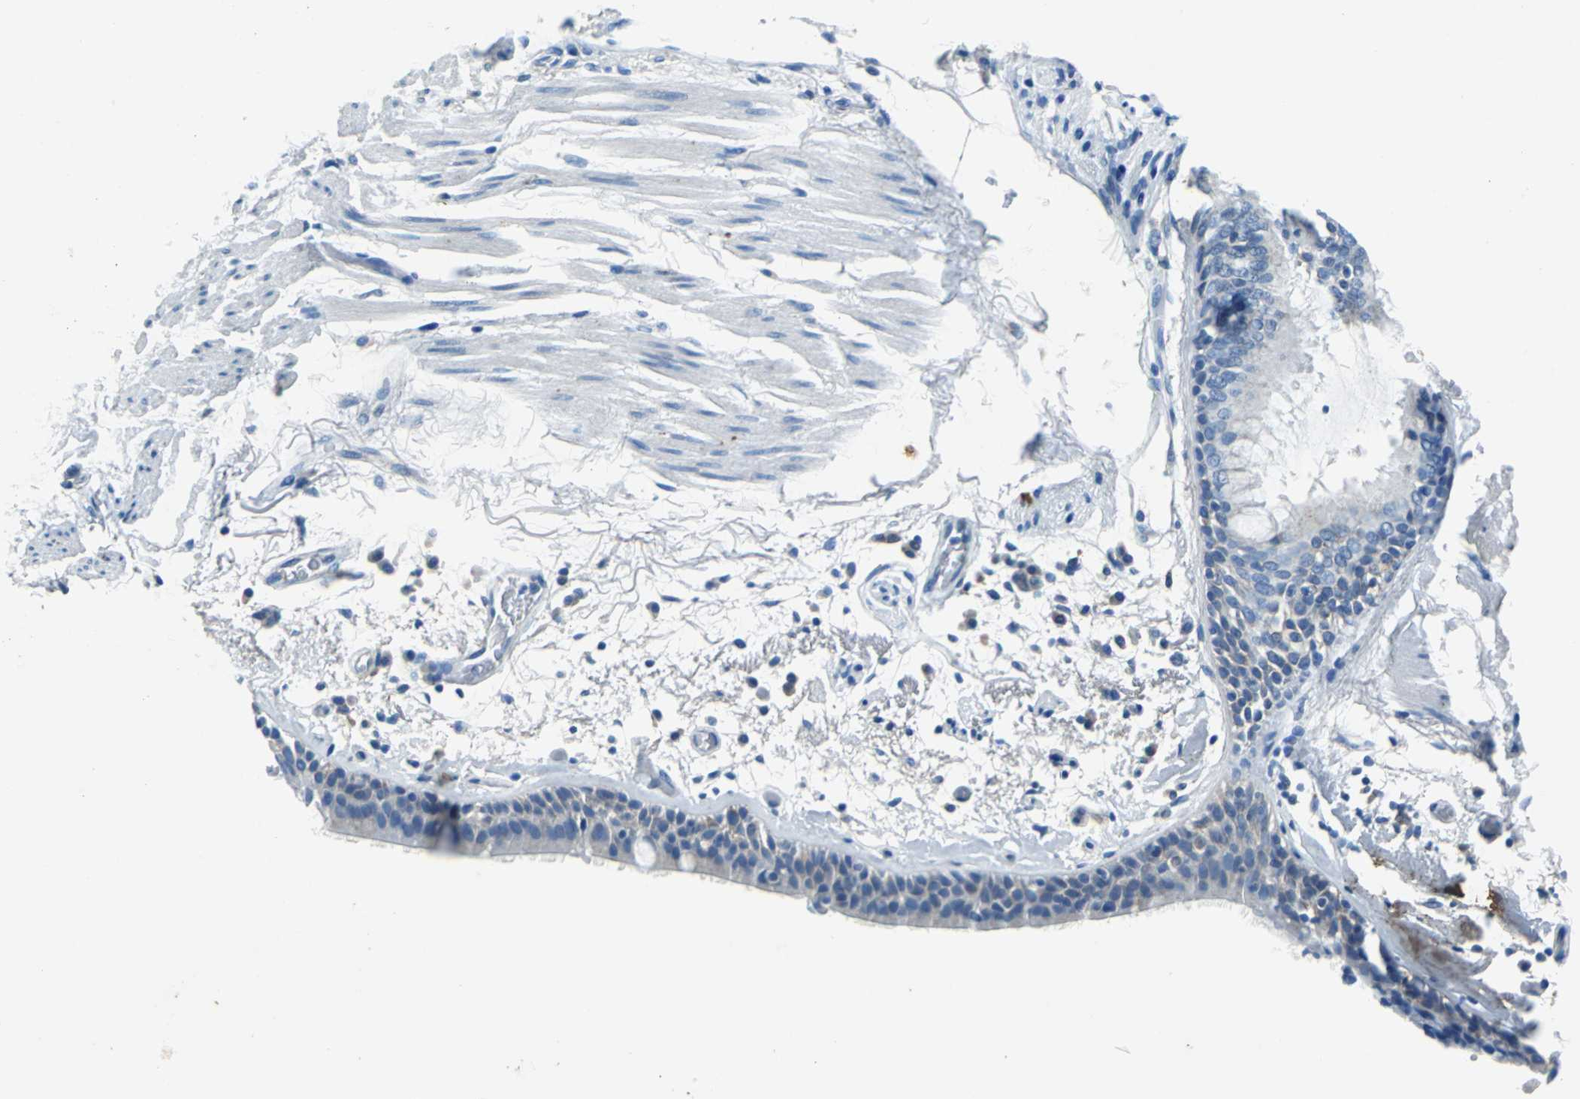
{"staining": {"intensity": "weak", "quantity": "<25%", "location": "cytoplasmic/membranous"}, "tissue": "bronchus", "cell_type": "Respiratory epithelial cells", "image_type": "normal", "snomed": [{"axis": "morphology", "description": "Normal tissue, NOS"}, {"axis": "morphology", "description": "Adenocarcinoma, NOS"}, {"axis": "topography", "description": "Bronchus"}, {"axis": "topography", "description": "Lung"}], "caption": "This is an IHC micrograph of unremarkable human bronchus. There is no staining in respiratory epithelial cells.", "gene": "TEX264", "patient": {"sex": "female", "age": 54}}